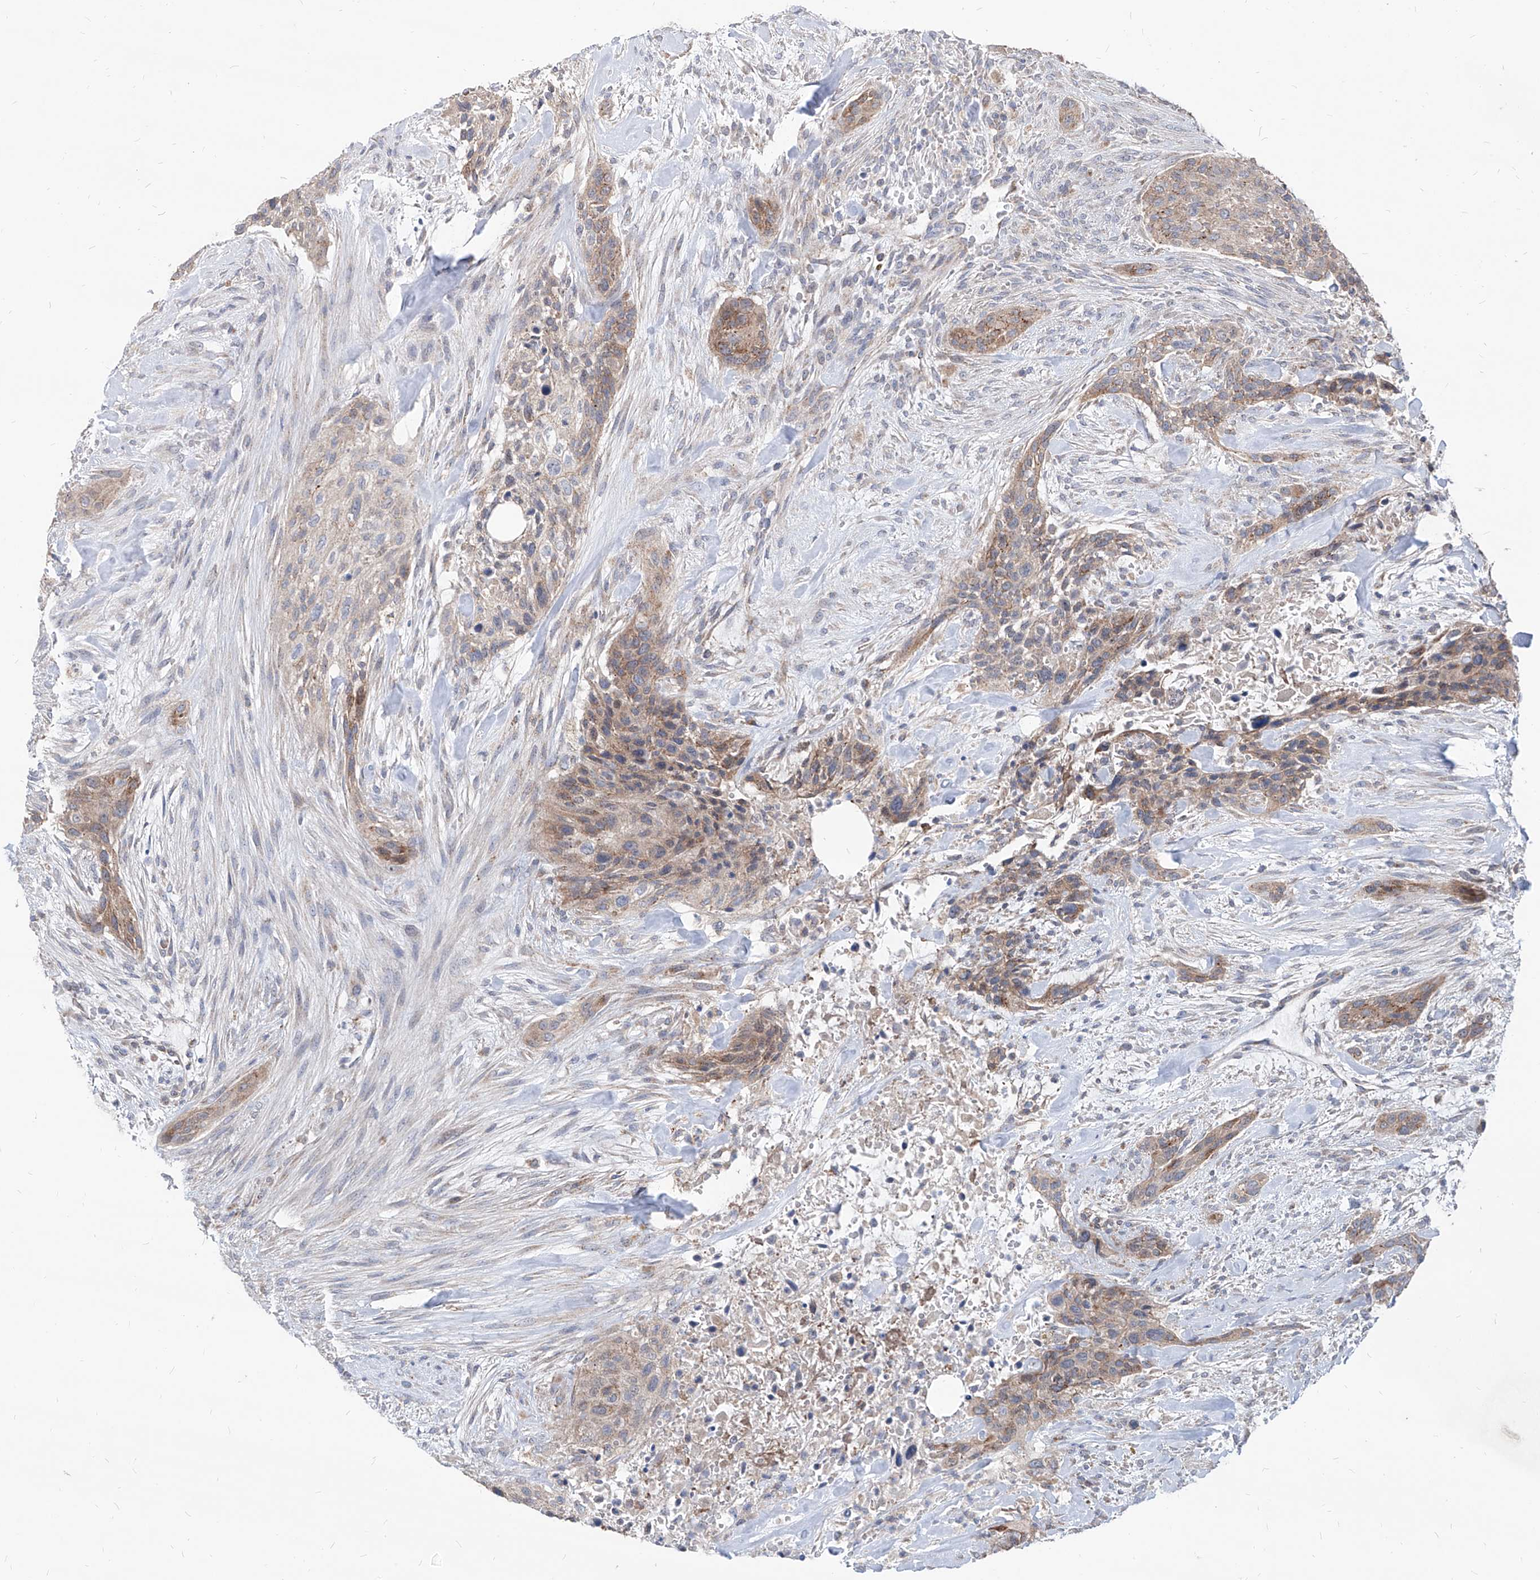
{"staining": {"intensity": "moderate", "quantity": "<25%", "location": "cytoplasmic/membranous"}, "tissue": "urothelial cancer", "cell_type": "Tumor cells", "image_type": "cancer", "snomed": [{"axis": "morphology", "description": "Urothelial carcinoma, High grade"}, {"axis": "topography", "description": "Urinary bladder"}], "caption": "Brown immunohistochemical staining in urothelial cancer reveals moderate cytoplasmic/membranous expression in about <25% of tumor cells.", "gene": "AGPS", "patient": {"sex": "male", "age": 35}}